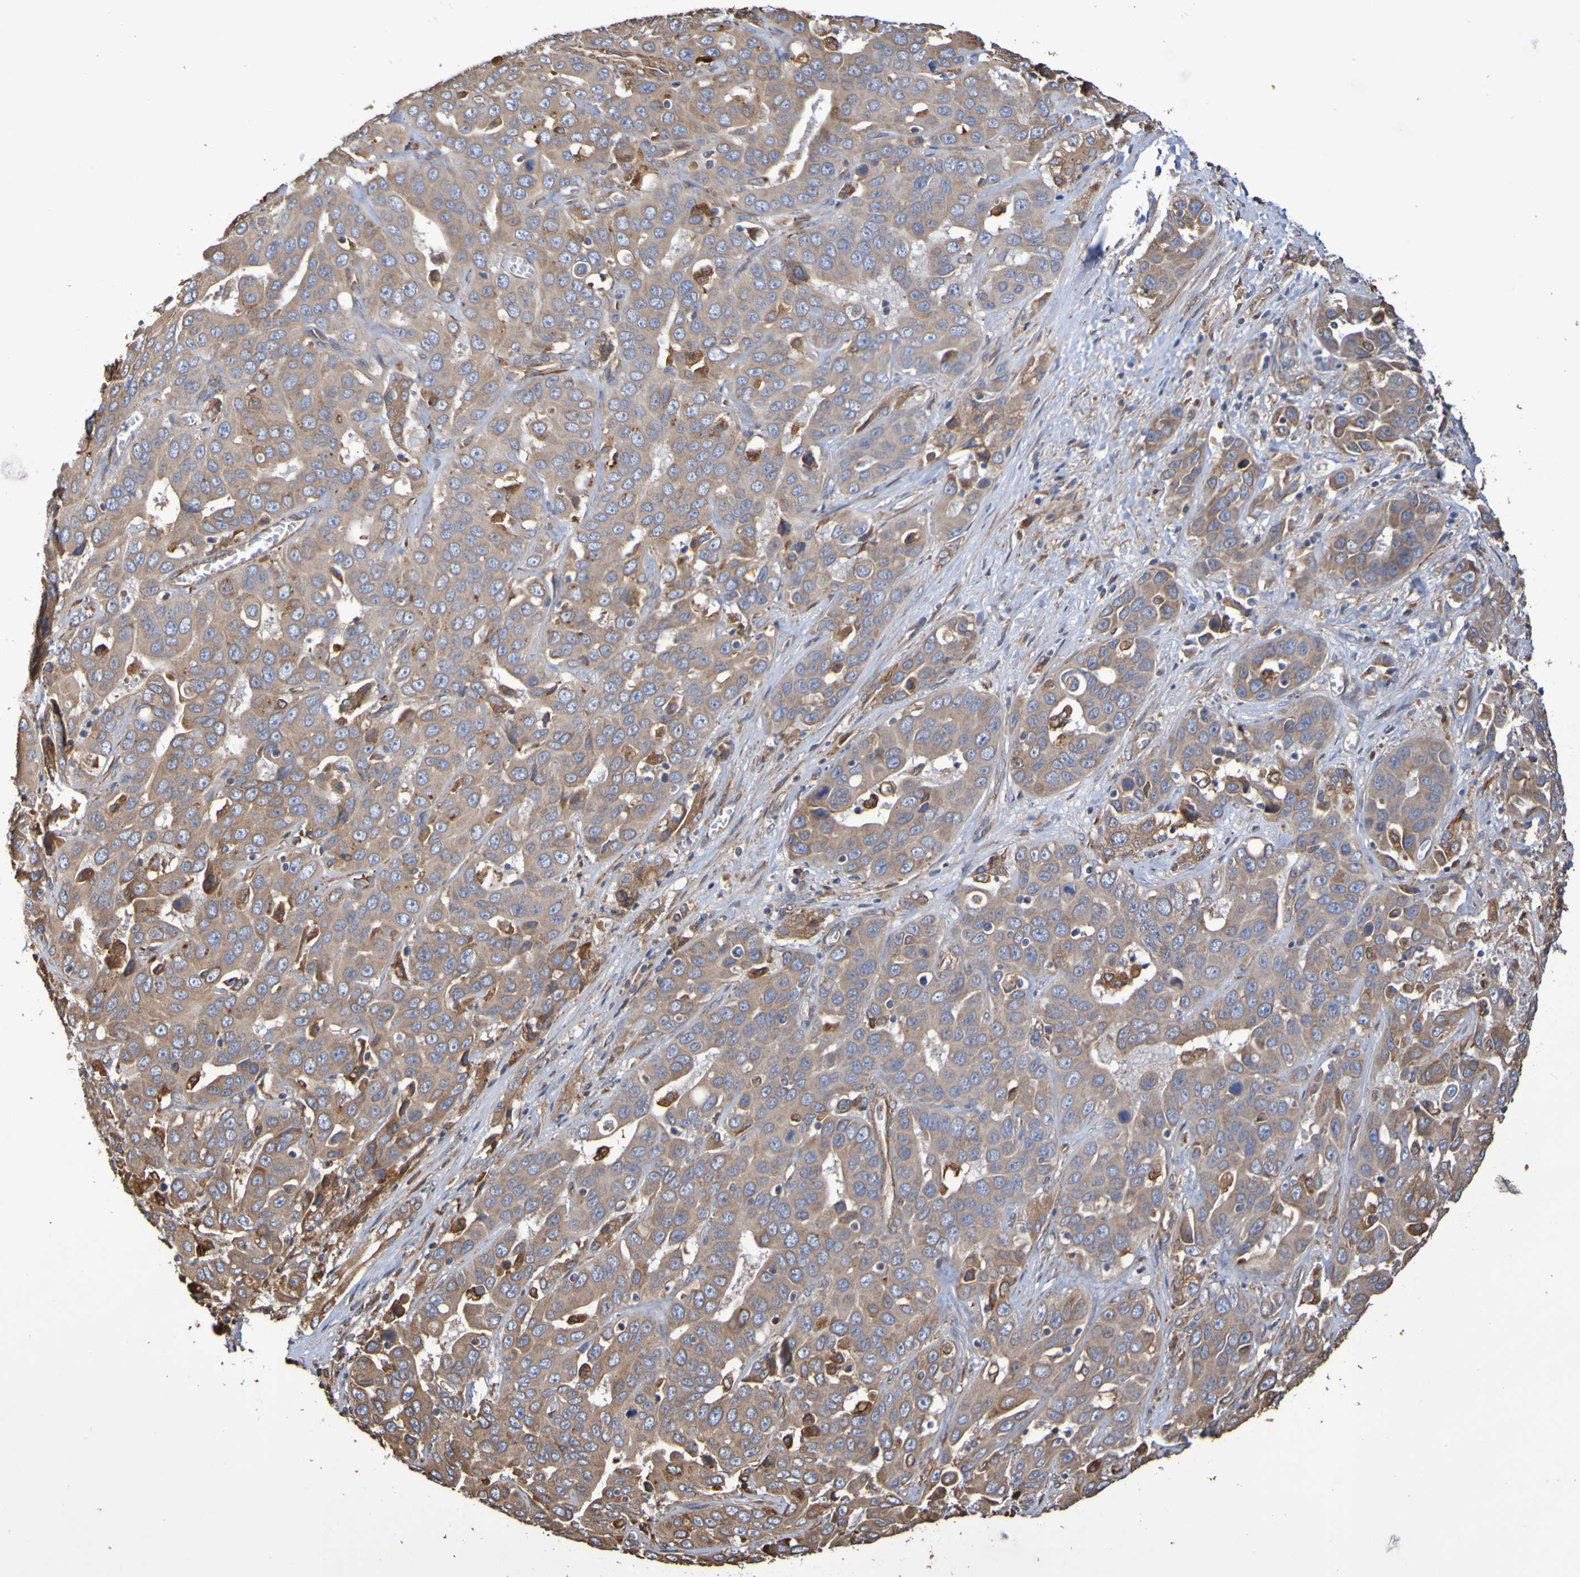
{"staining": {"intensity": "weak", "quantity": ">75%", "location": "cytoplasmic/membranous"}, "tissue": "liver cancer", "cell_type": "Tumor cells", "image_type": "cancer", "snomed": [{"axis": "morphology", "description": "Cholangiocarcinoma"}, {"axis": "topography", "description": "Liver"}], "caption": "Cholangiocarcinoma (liver) tissue reveals weak cytoplasmic/membranous expression in approximately >75% of tumor cells, visualized by immunohistochemistry. (Stains: DAB (3,3'-diaminobenzidine) in brown, nuclei in blue, Microscopy: brightfield microscopy at high magnification).", "gene": "RAB11A", "patient": {"sex": "female", "age": 52}}